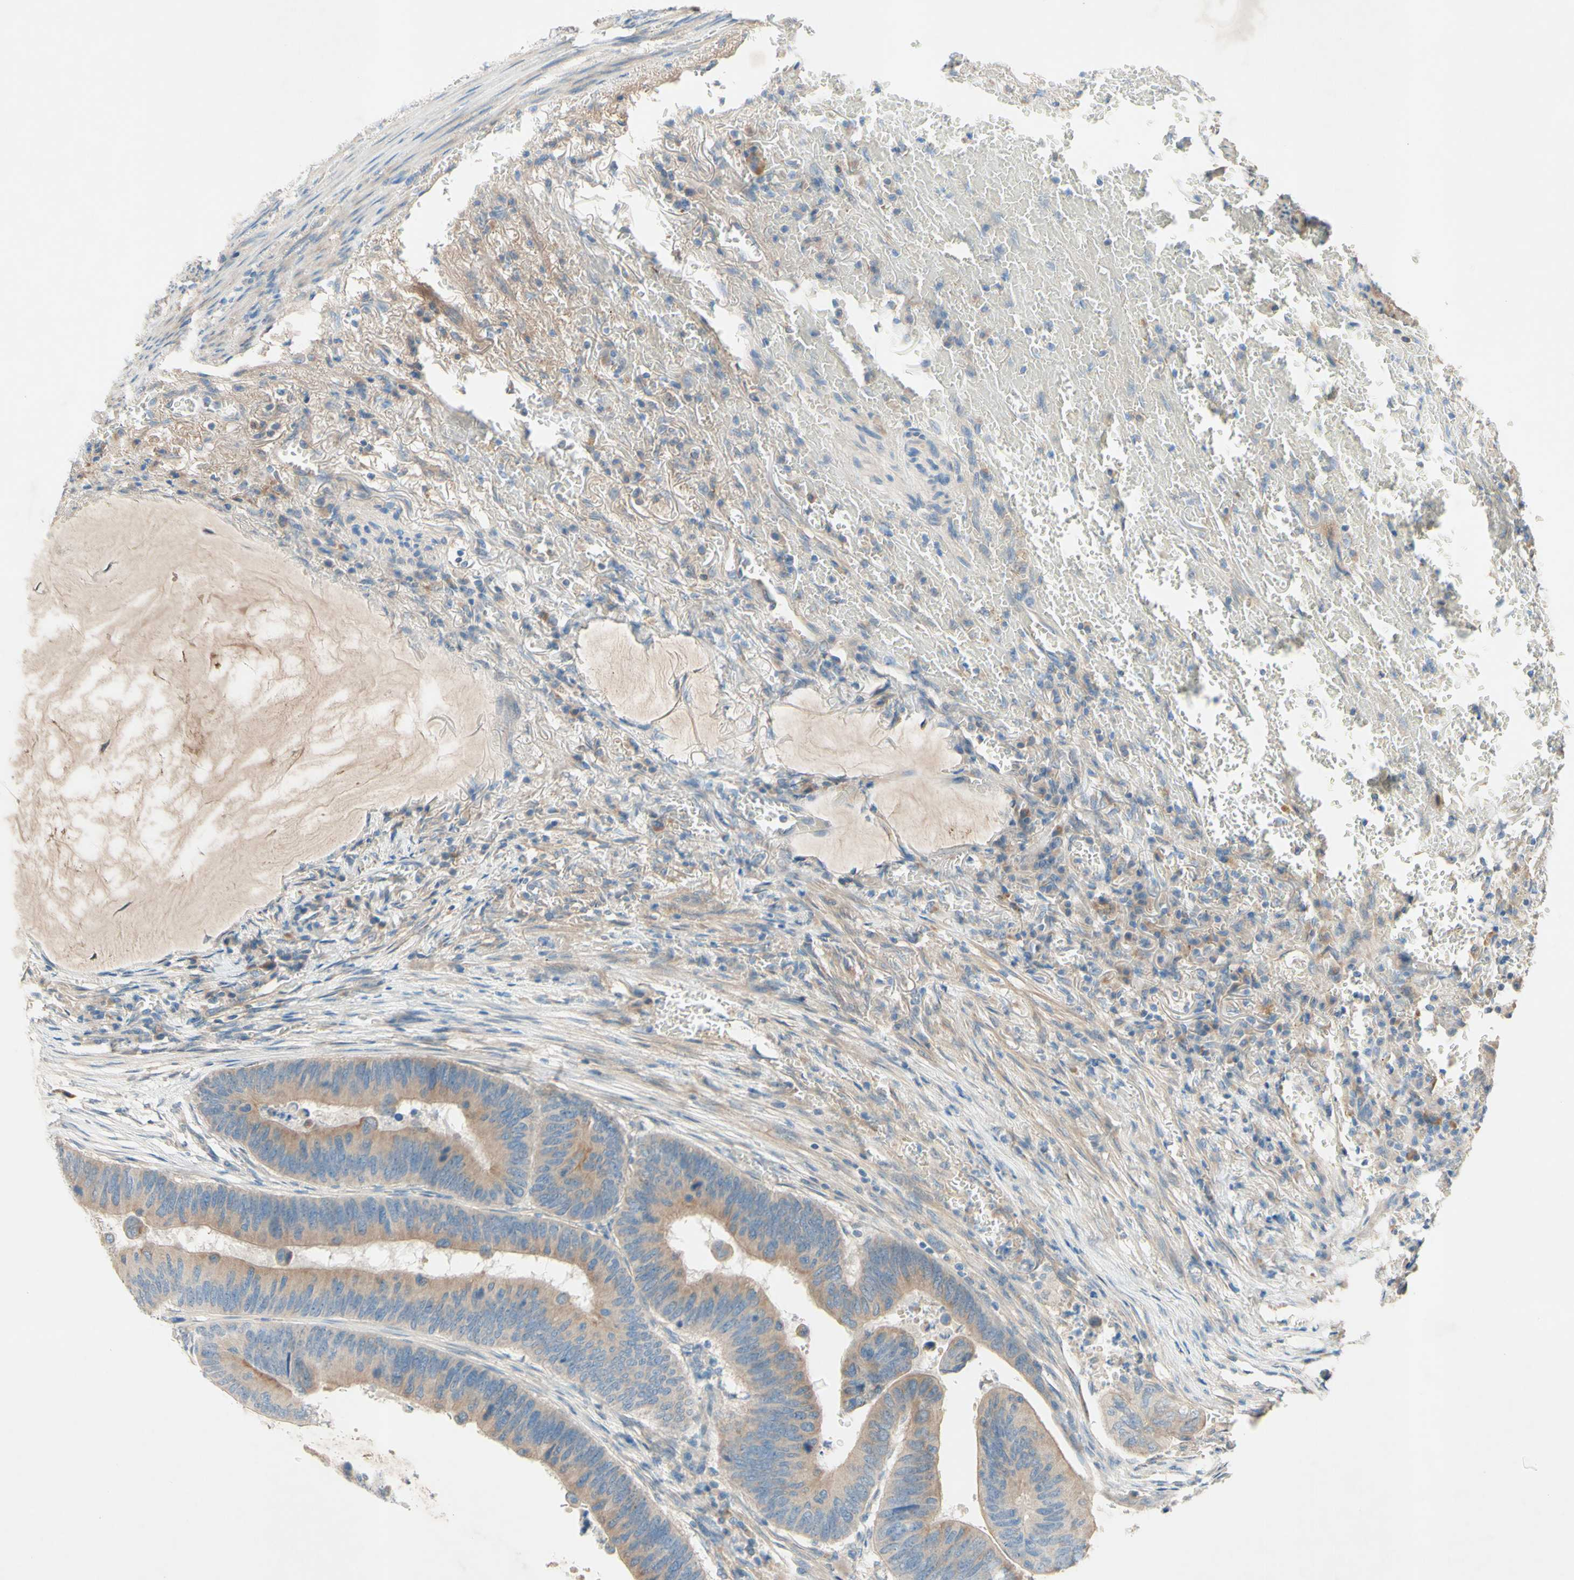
{"staining": {"intensity": "moderate", "quantity": "25%-75%", "location": "cytoplasmic/membranous"}, "tissue": "colorectal cancer", "cell_type": "Tumor cells", "image_type": "cancer", "snomed": [{"axis": "morphology", "description": "Normal tissue, NOS"}, {"axis": "morphology", "description": "Adenocarcinoma, NOS"}, {"axis": "topography", "description": "Rectum"}, {"axis": "topography", "description": "Peripheral nerve tissue"}], "caption": "Immunohistochemistry (IHC) image of human colorectal cancer stained for a protein (brown), which displays medium levels of moderate cytoplasmic/membranous staining in about 25%-75% of tumor cells.", "gene": "IL2", "patient": {"sex": "male", "age": 92}}